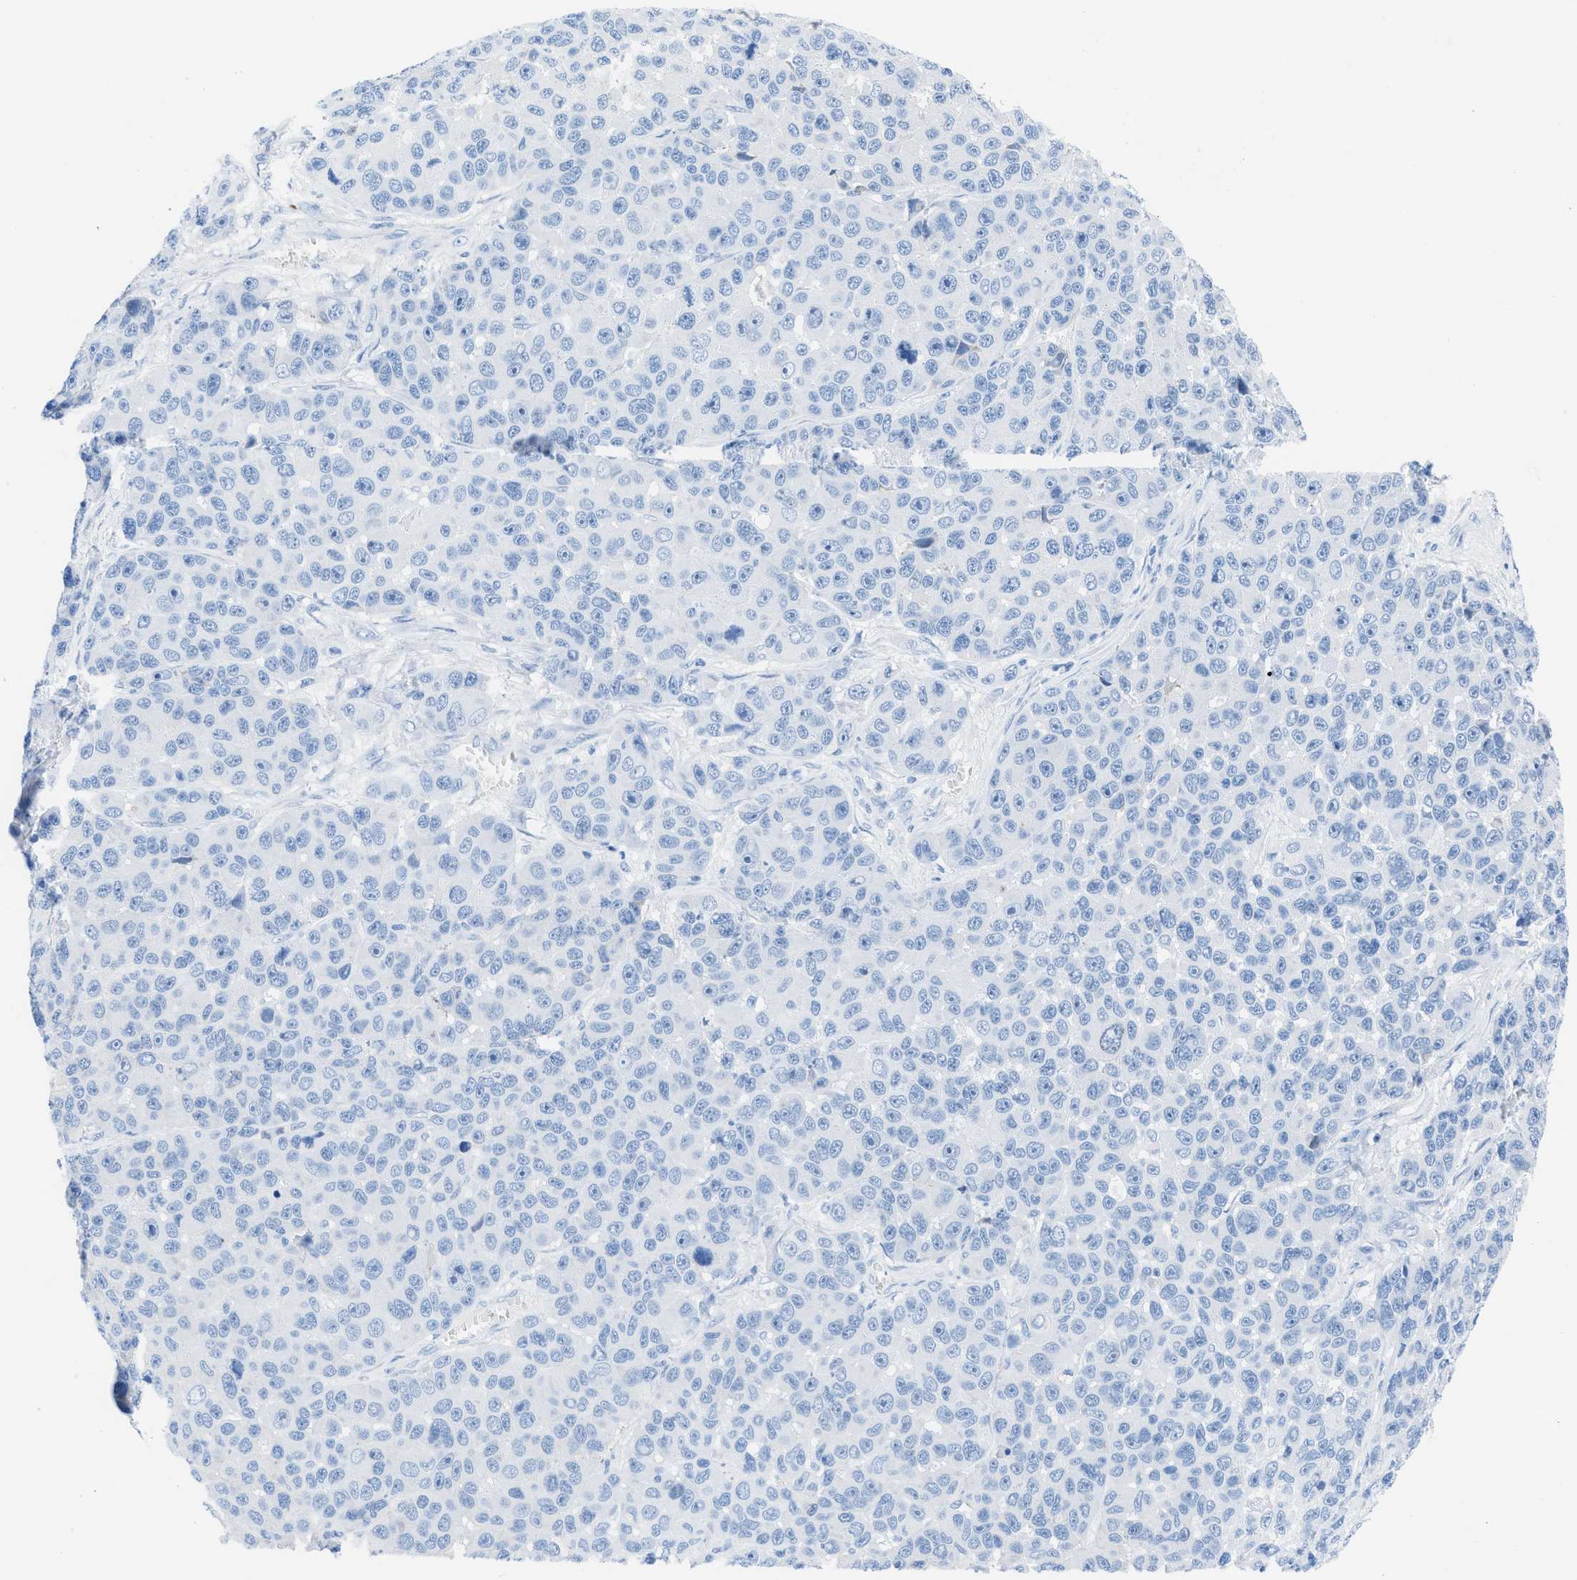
{"staining": {"intensity": "negative", "quantity": "none", "location": "none"}, "tissue": "melanoma", "cell_type": "Tumor cells", "image_type": "cancer", "snomed": [{"axis": "morphology", "description": "Malignant melanoma, NOS"}, {"axis": "topography", "description": "Skin"}], "caption": "The micrograph demonstrates no significant staining in tumor cells of melanoma.", "gene": "TCL1A", "patient": {"sex": "male", "age": 53}}